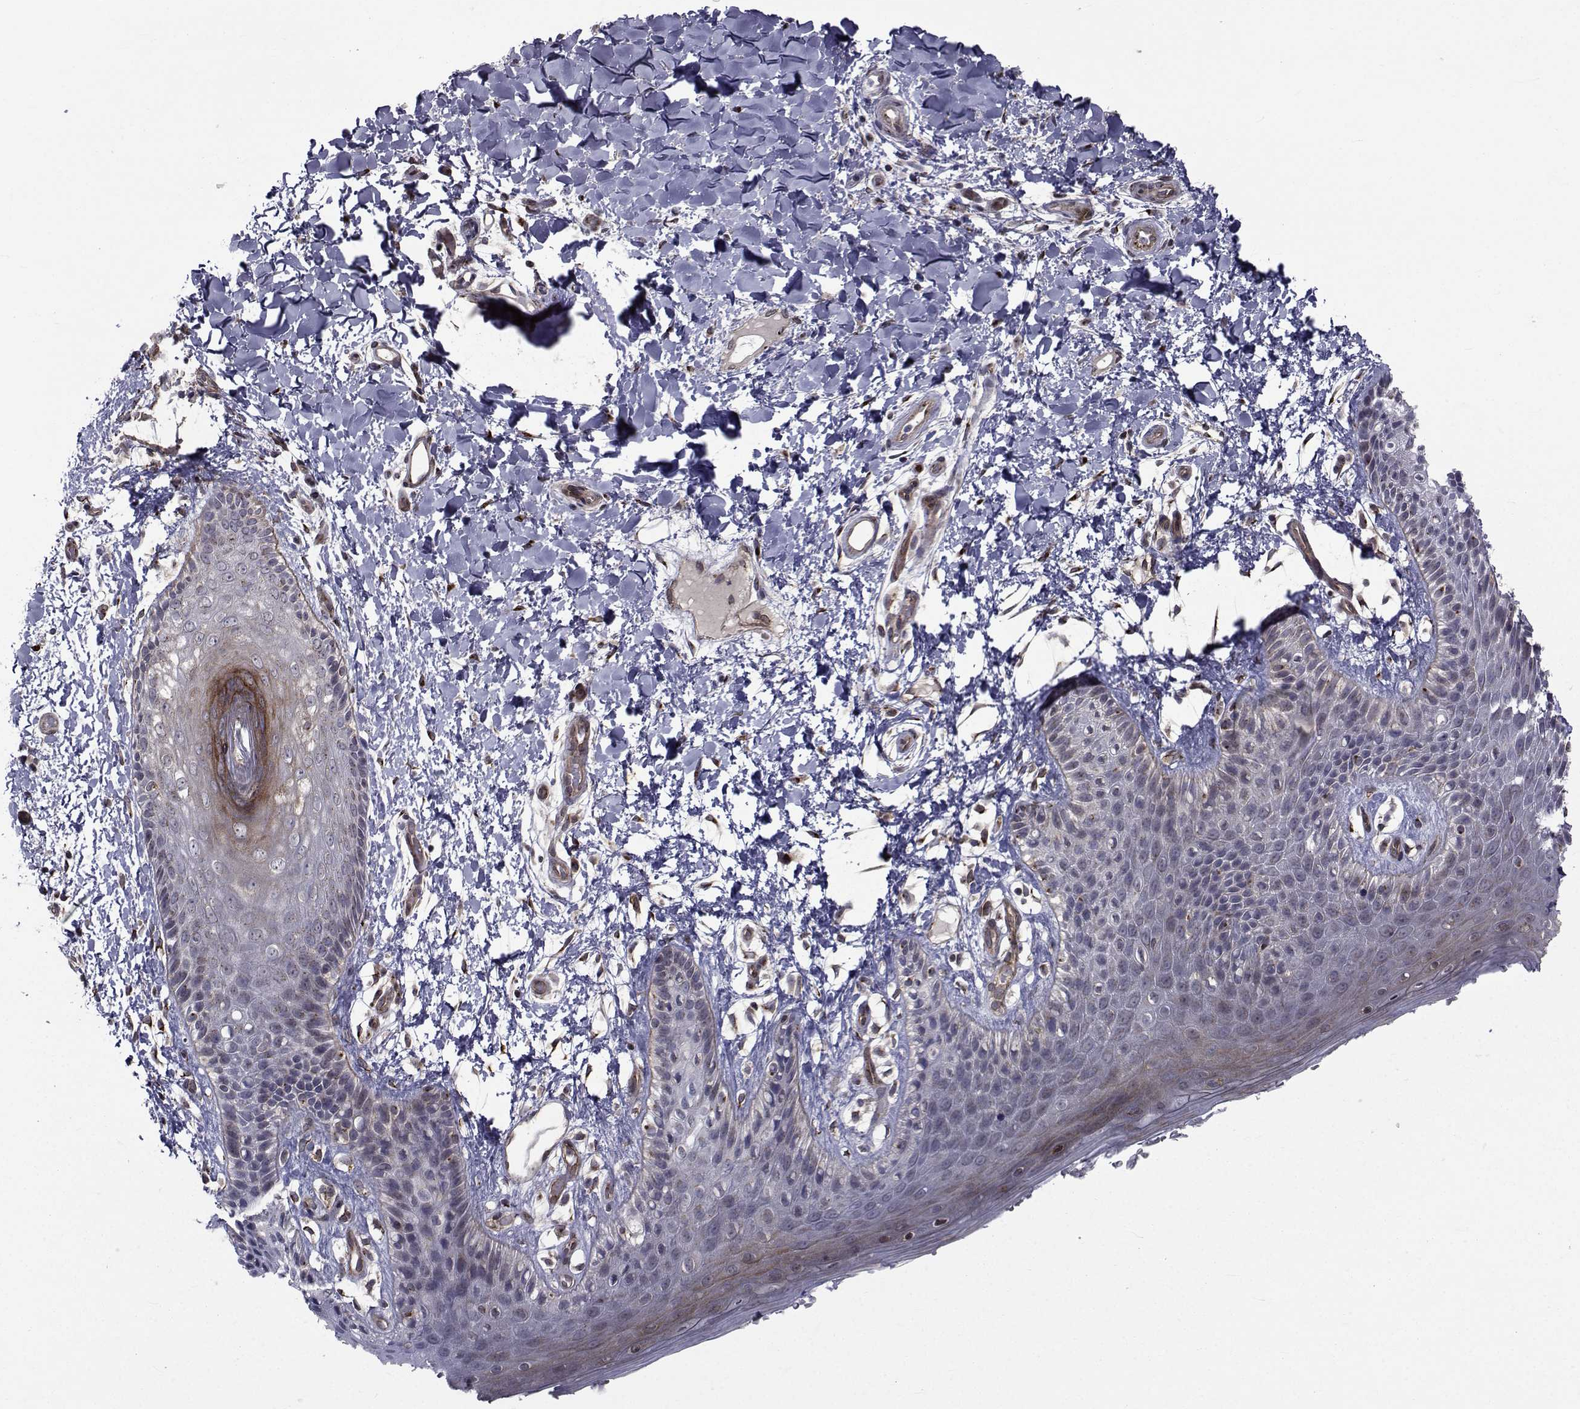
{"staining": {"intensity": "weak", "quantity": "<25%", "location": "cytoplasmic/membranous"}, "tissue": "skin", "cell_type": "Epidermal cells", "image_type": "normal", "snomed": [{"axis": "morphology", "description": "Normal tissue, NOS"}, {"axis": "topography", "description": "Anal"}], "caption": "Skin stained for a protein using immunohistochemistry (IHC) reveals no expression epidermal cells.", "gene": "ATP6V1C2", "patient": {"sex": "male", "age": 36}}